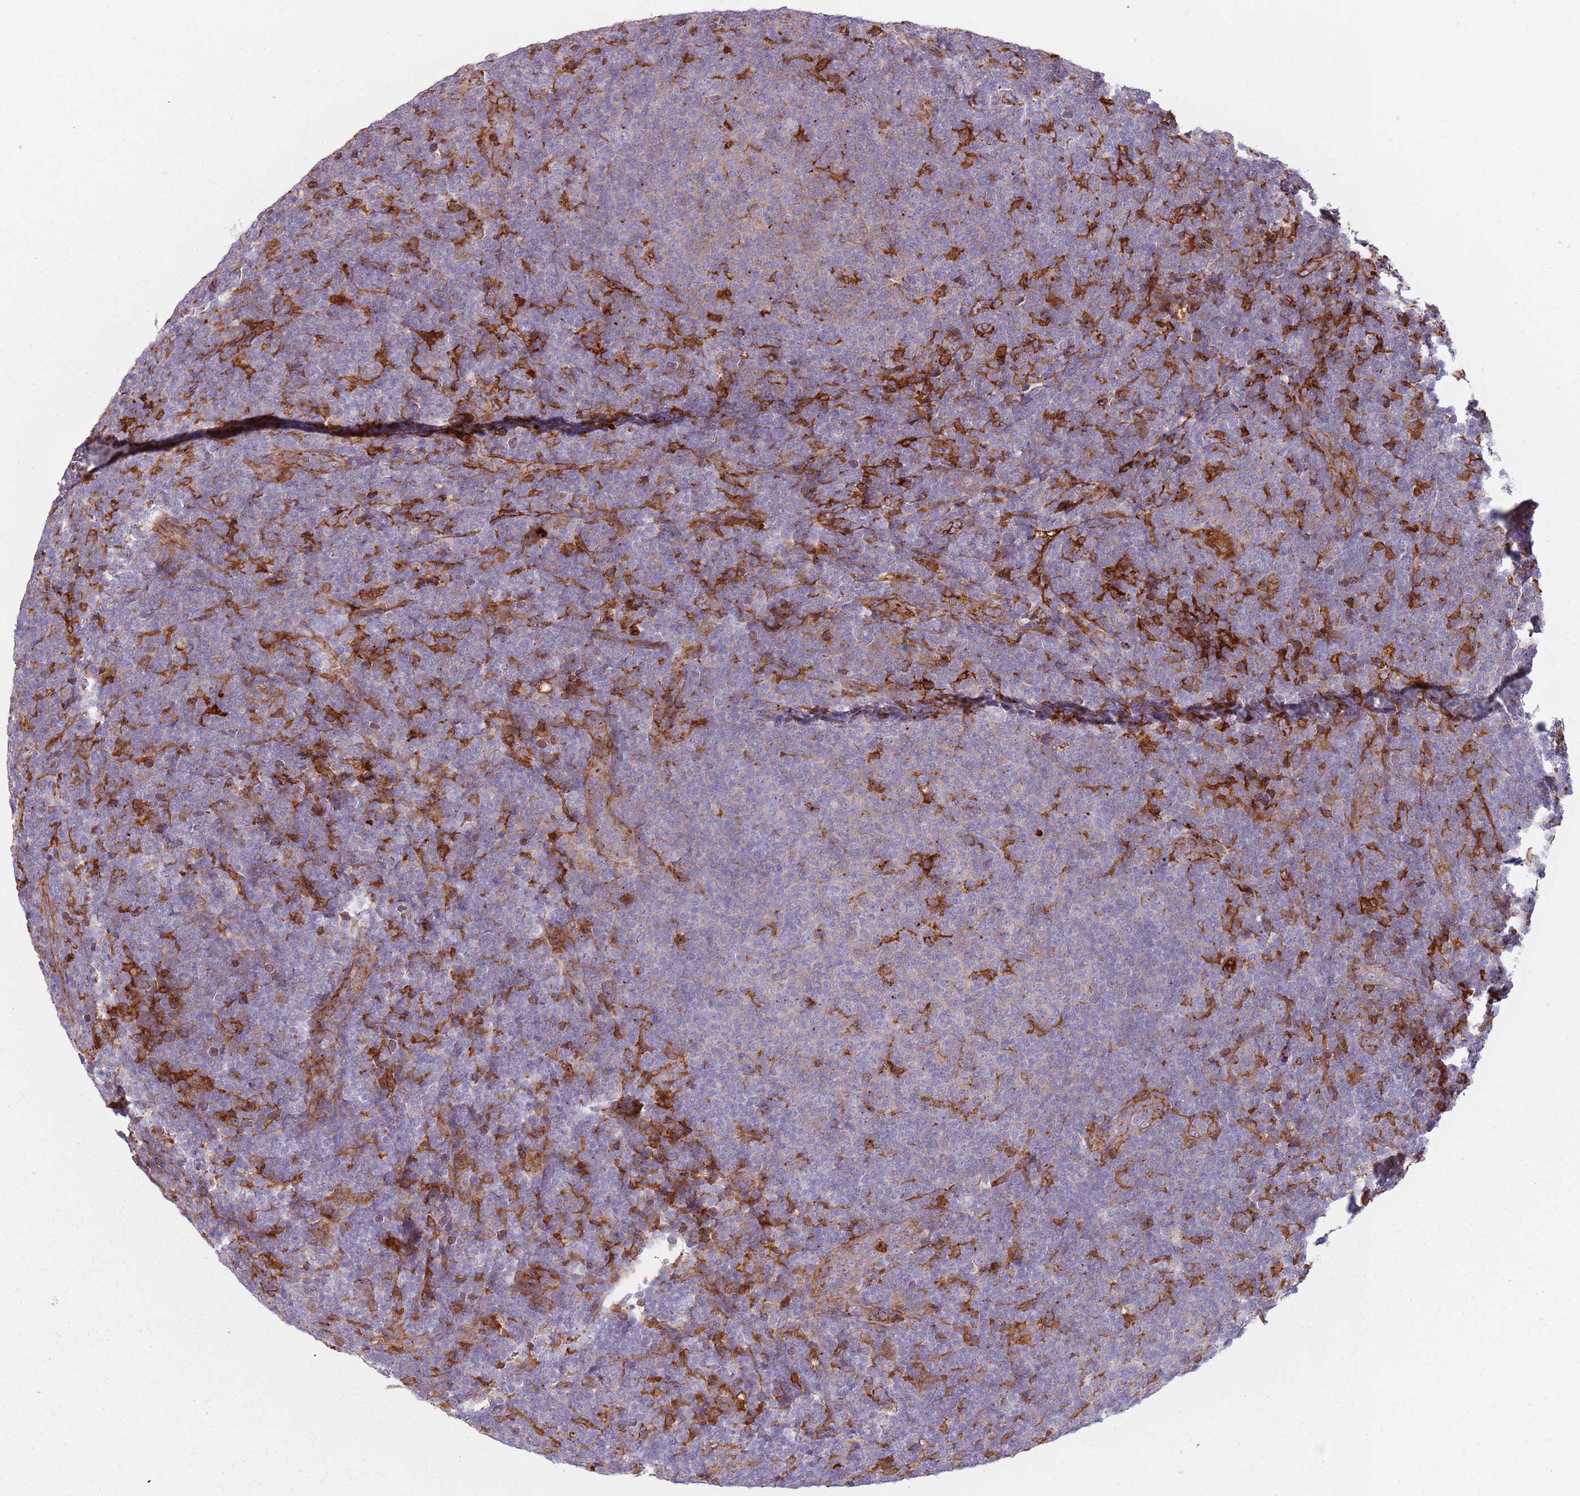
{"staining": {"intensity": "negative", "quantity": "none", "location": "none"}, "tissue": "lymphoma", "cell_type": "Tumor cells", "image_type": "cancer", "snomed": [{"axis": "morphology", "description": "Malignant lymphoma, non-Hodgkin's type, Low grade"}, {"axis": "topography", "description": "Lymph node"}], "caption": "Low-grade malignant lymphoma, non-Hodgkin's type was stained to show a protein in brown. There is no significant expression in tumor cells.", "gene": "NADK", "patient": {"sex": "male", "age": 66}}